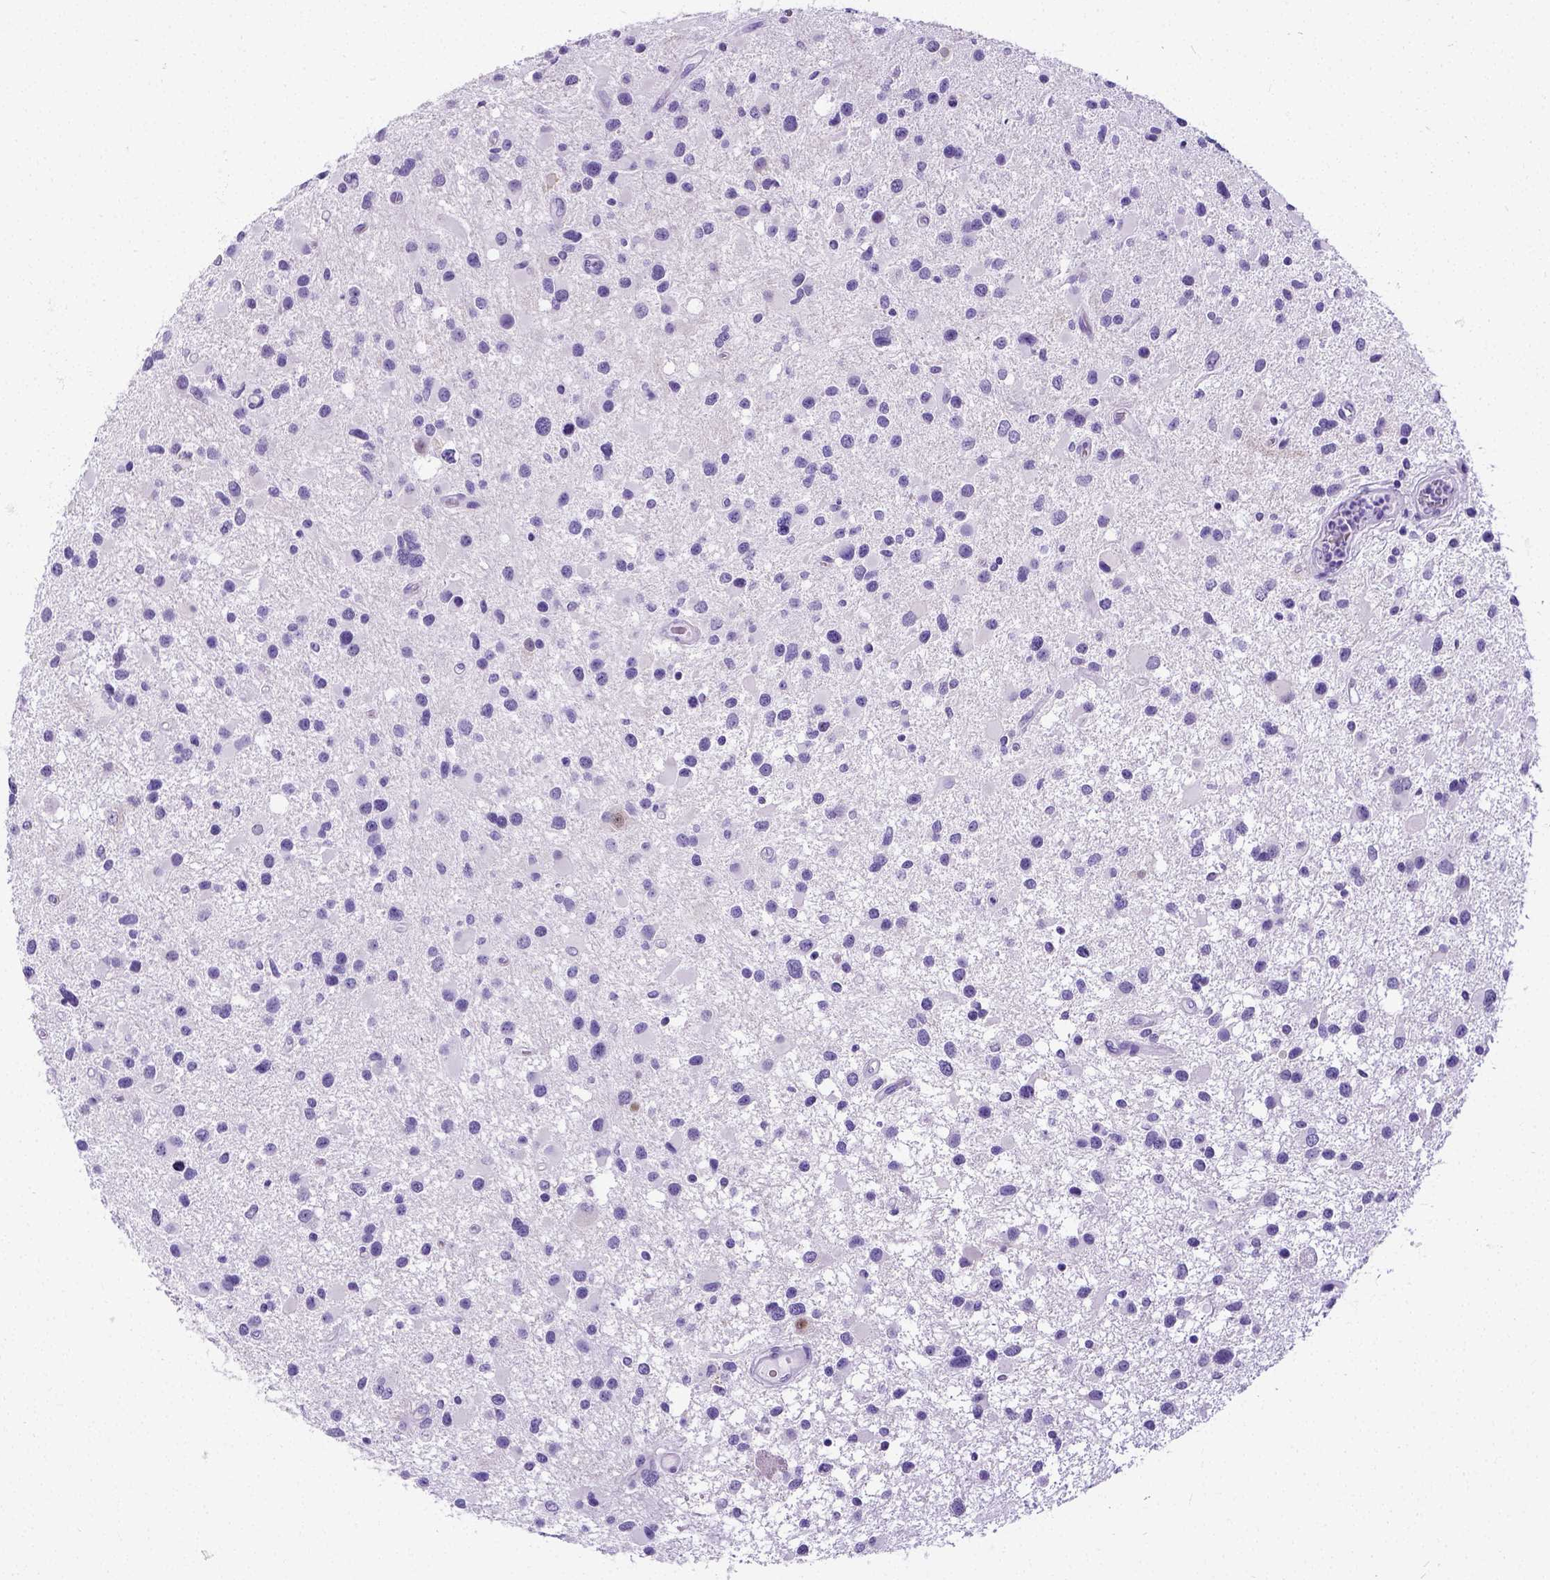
{"staining": {"intensity": "negative", "quantity": "none", "location": "none"}, "tissue": "glioma", "cell_type": "Tumor cells", "image_type": "cancer", "snomed": [{"axis": "morphology", "description": "Glioma, malignant, Low grade"}, {"axis": "topography", "description": "Brain"}], "caption": "DAB immunohistochemical staining of glioma displays no significant expression in tumor cells.", "gene": "SATB2", "patient": {"sex": "female", "age": 32}}